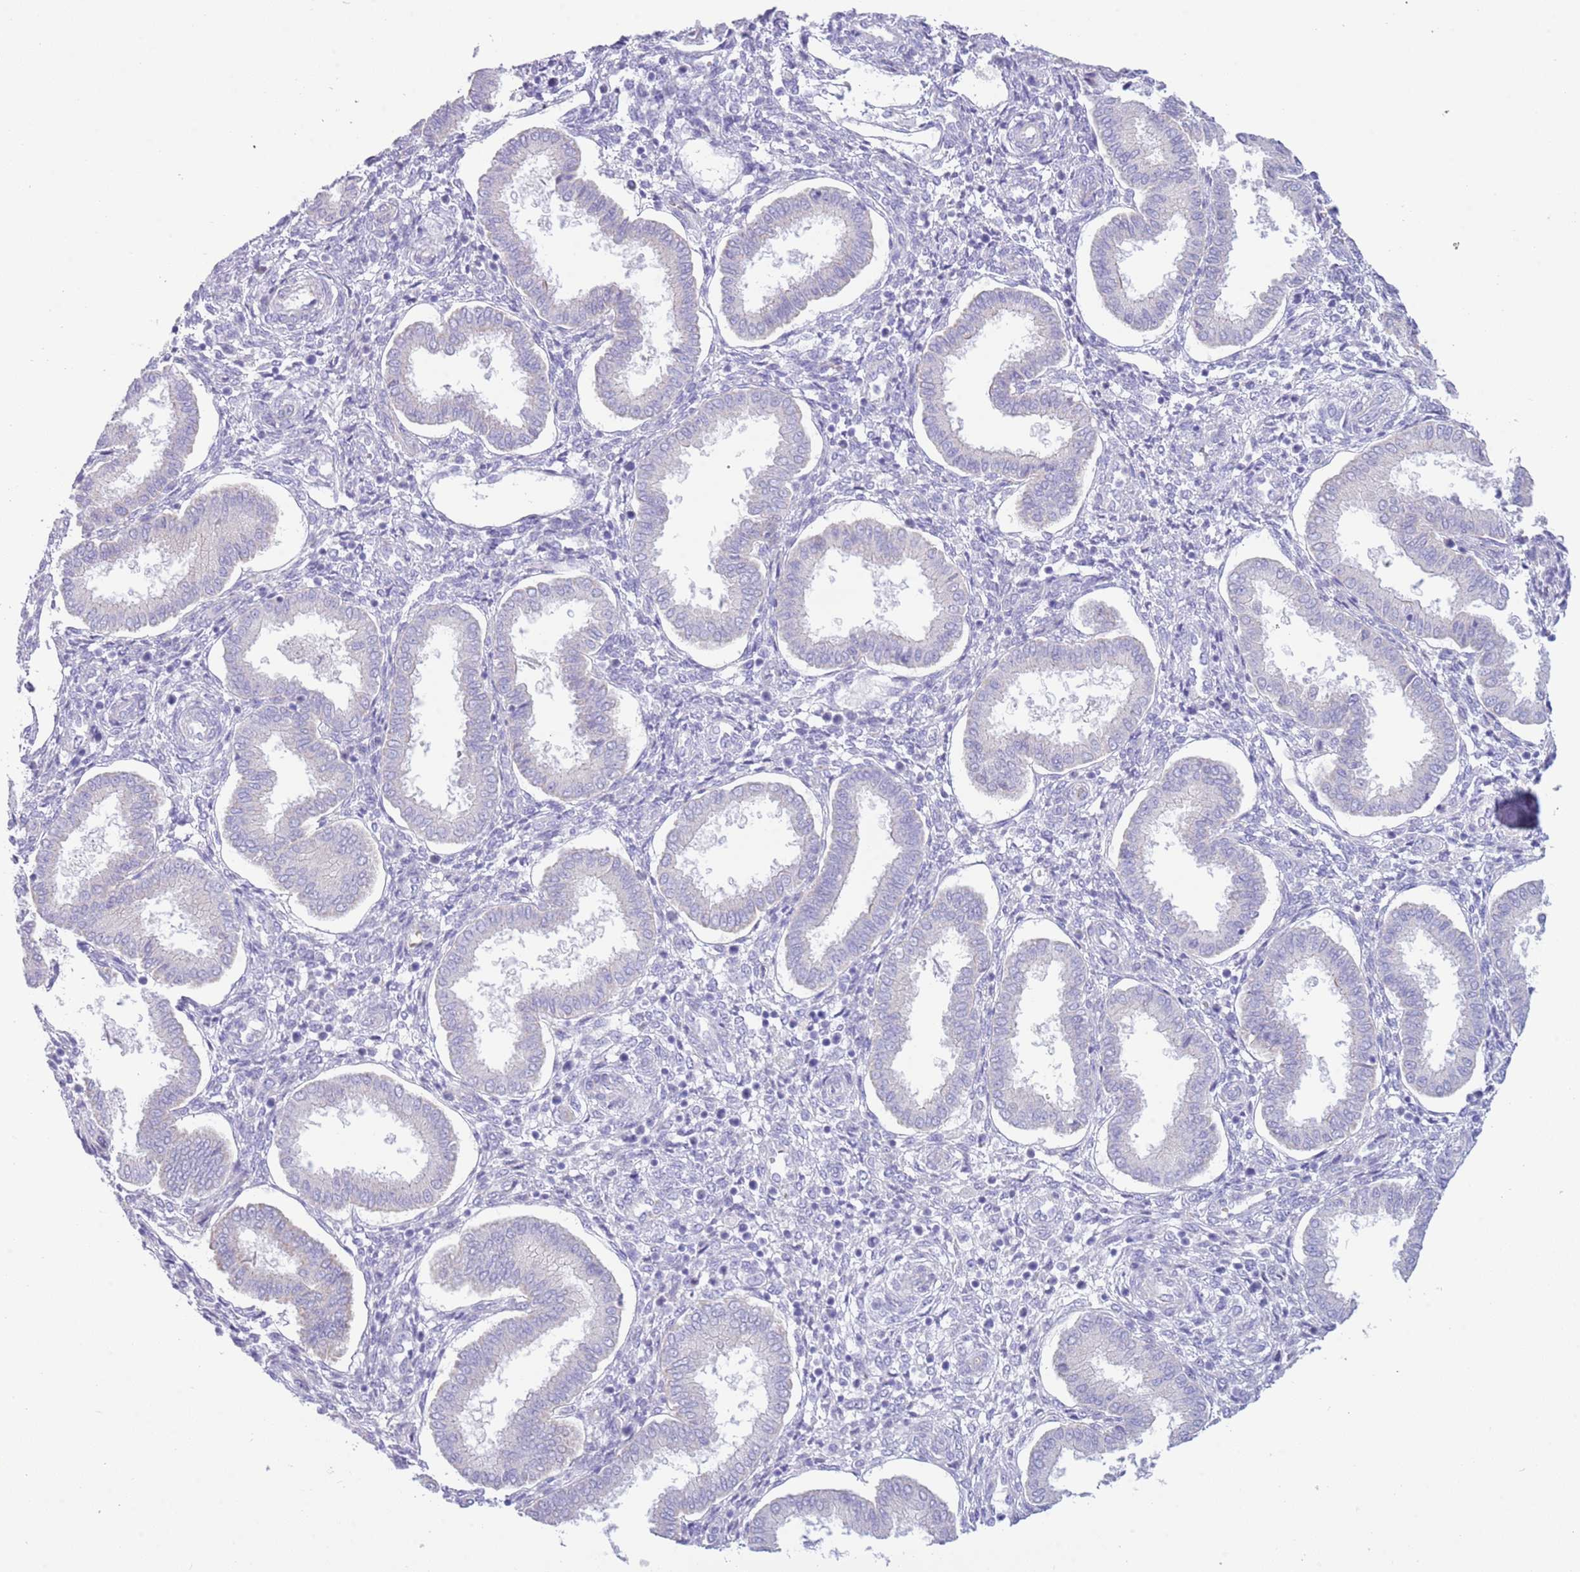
{"staining": {"intensity": "negative", "quantity": "none", "location": "none"}, "tissue": "endometrium", "cell_type": "Cells in endometrial stroma", "image_type": "normal", "snomed": [{"axis": "morphology", "description": "Normal tissue, NOS"}, {"axis": "topography", "description": "Endometrium"}], "caption": "High power microscopy image of an IHC histopathology image of normal endometrium, revealing no significant staining in cells in endometrial stroma.", "gene": "ACR", "patient": {"sex": "female", "age": 24}}